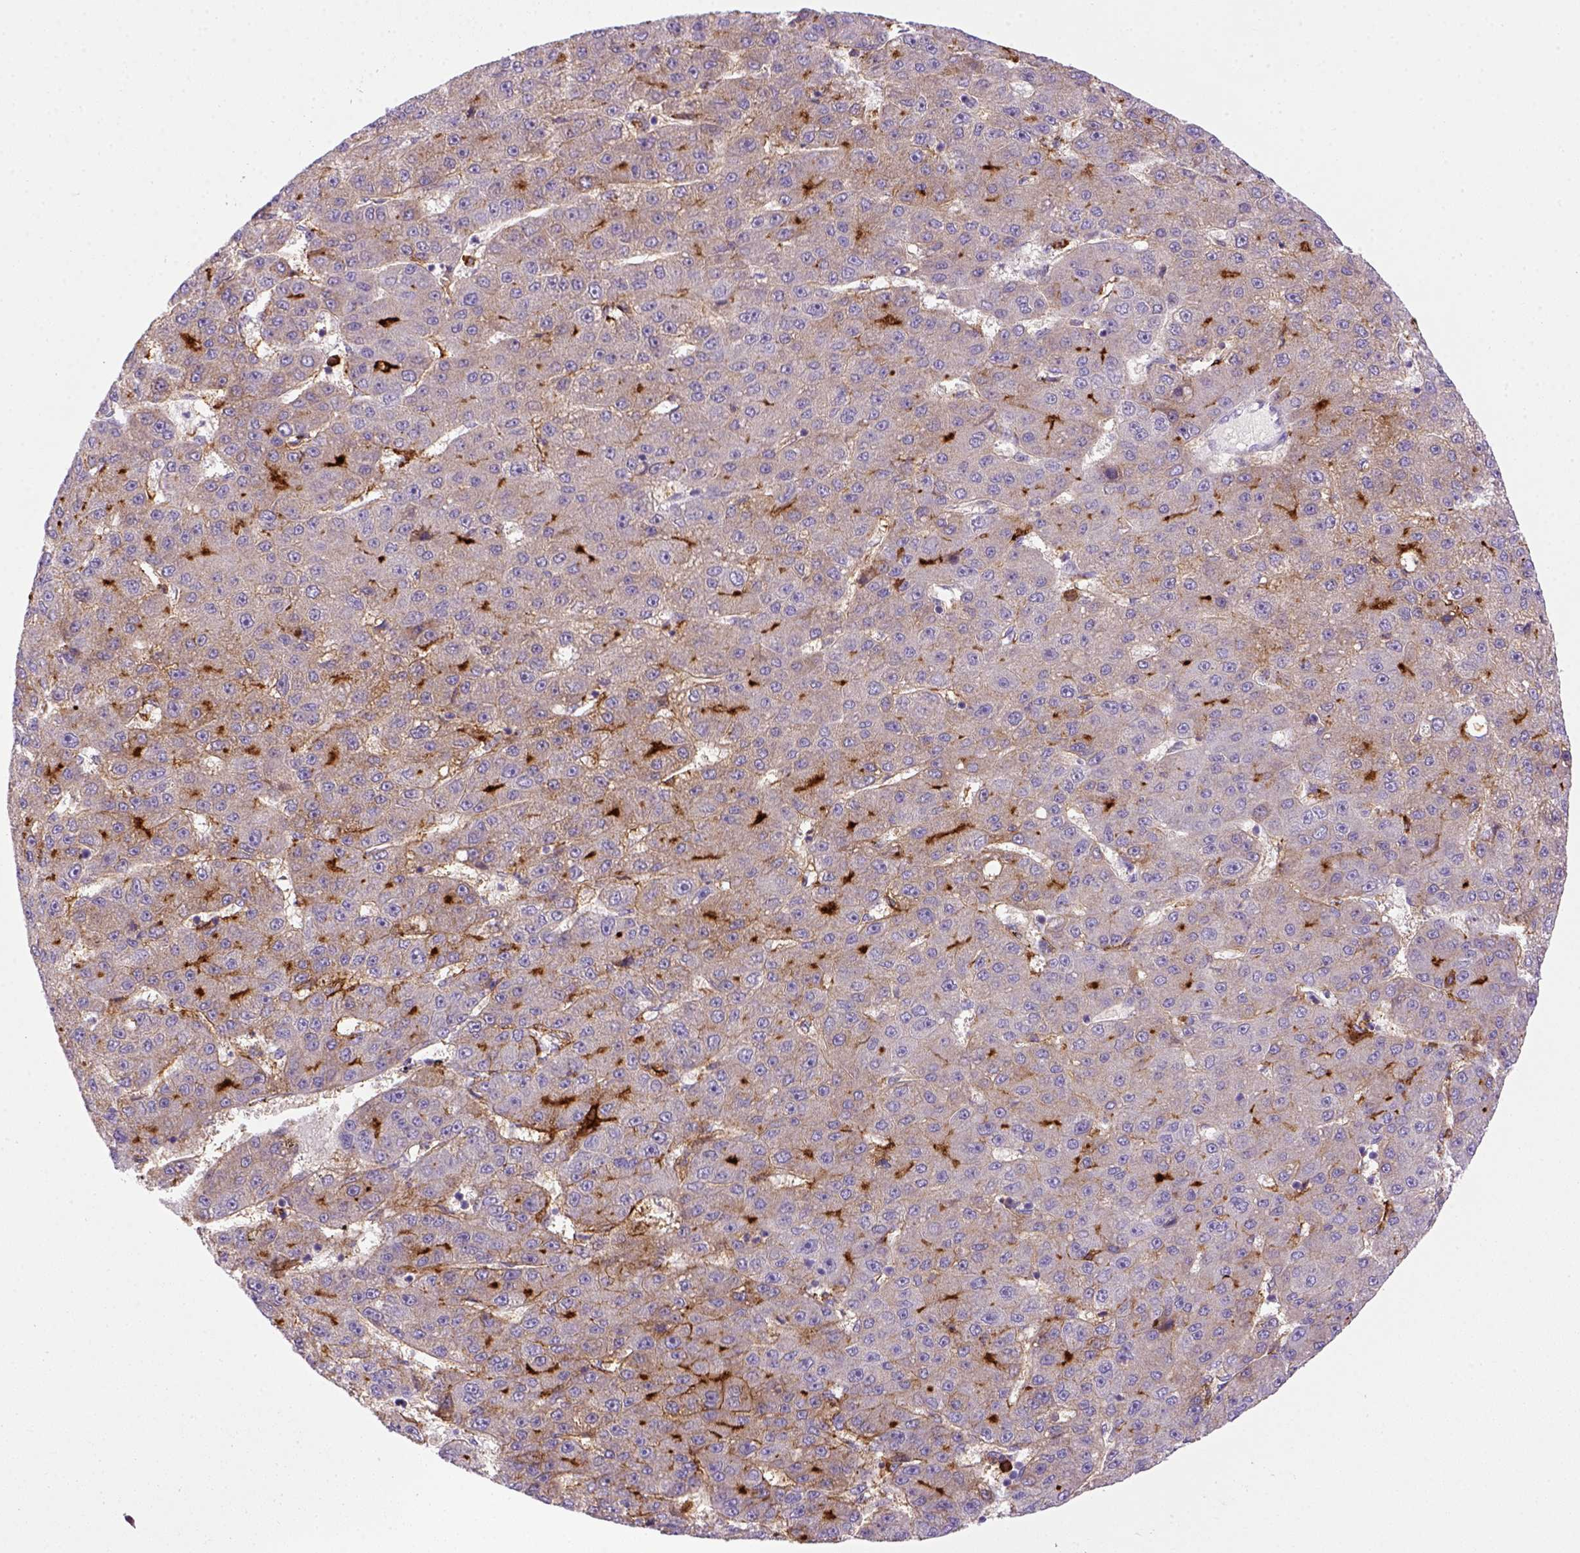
{"staining": {"intensity": "moderate", "quantity": "<25%", "location": "cytoplasmic/membranous"}, "tissue": "liver cancer", "cell_type": "Tumor cells", "image_type": "cancer", "snomed": [{"axis": "morphology", "description": "Carcinoma, Hepatocellular, NOS"}, {"axis": "topography", "description": "Liver"}], "caption": "A brown stain highlights moderate cytoplasmic/membranous expression of a protein in hepatocellular carcinoma (liver) tumor cells.", "gene": "CD14", "patient": {"sex": "male", "age": 67}}